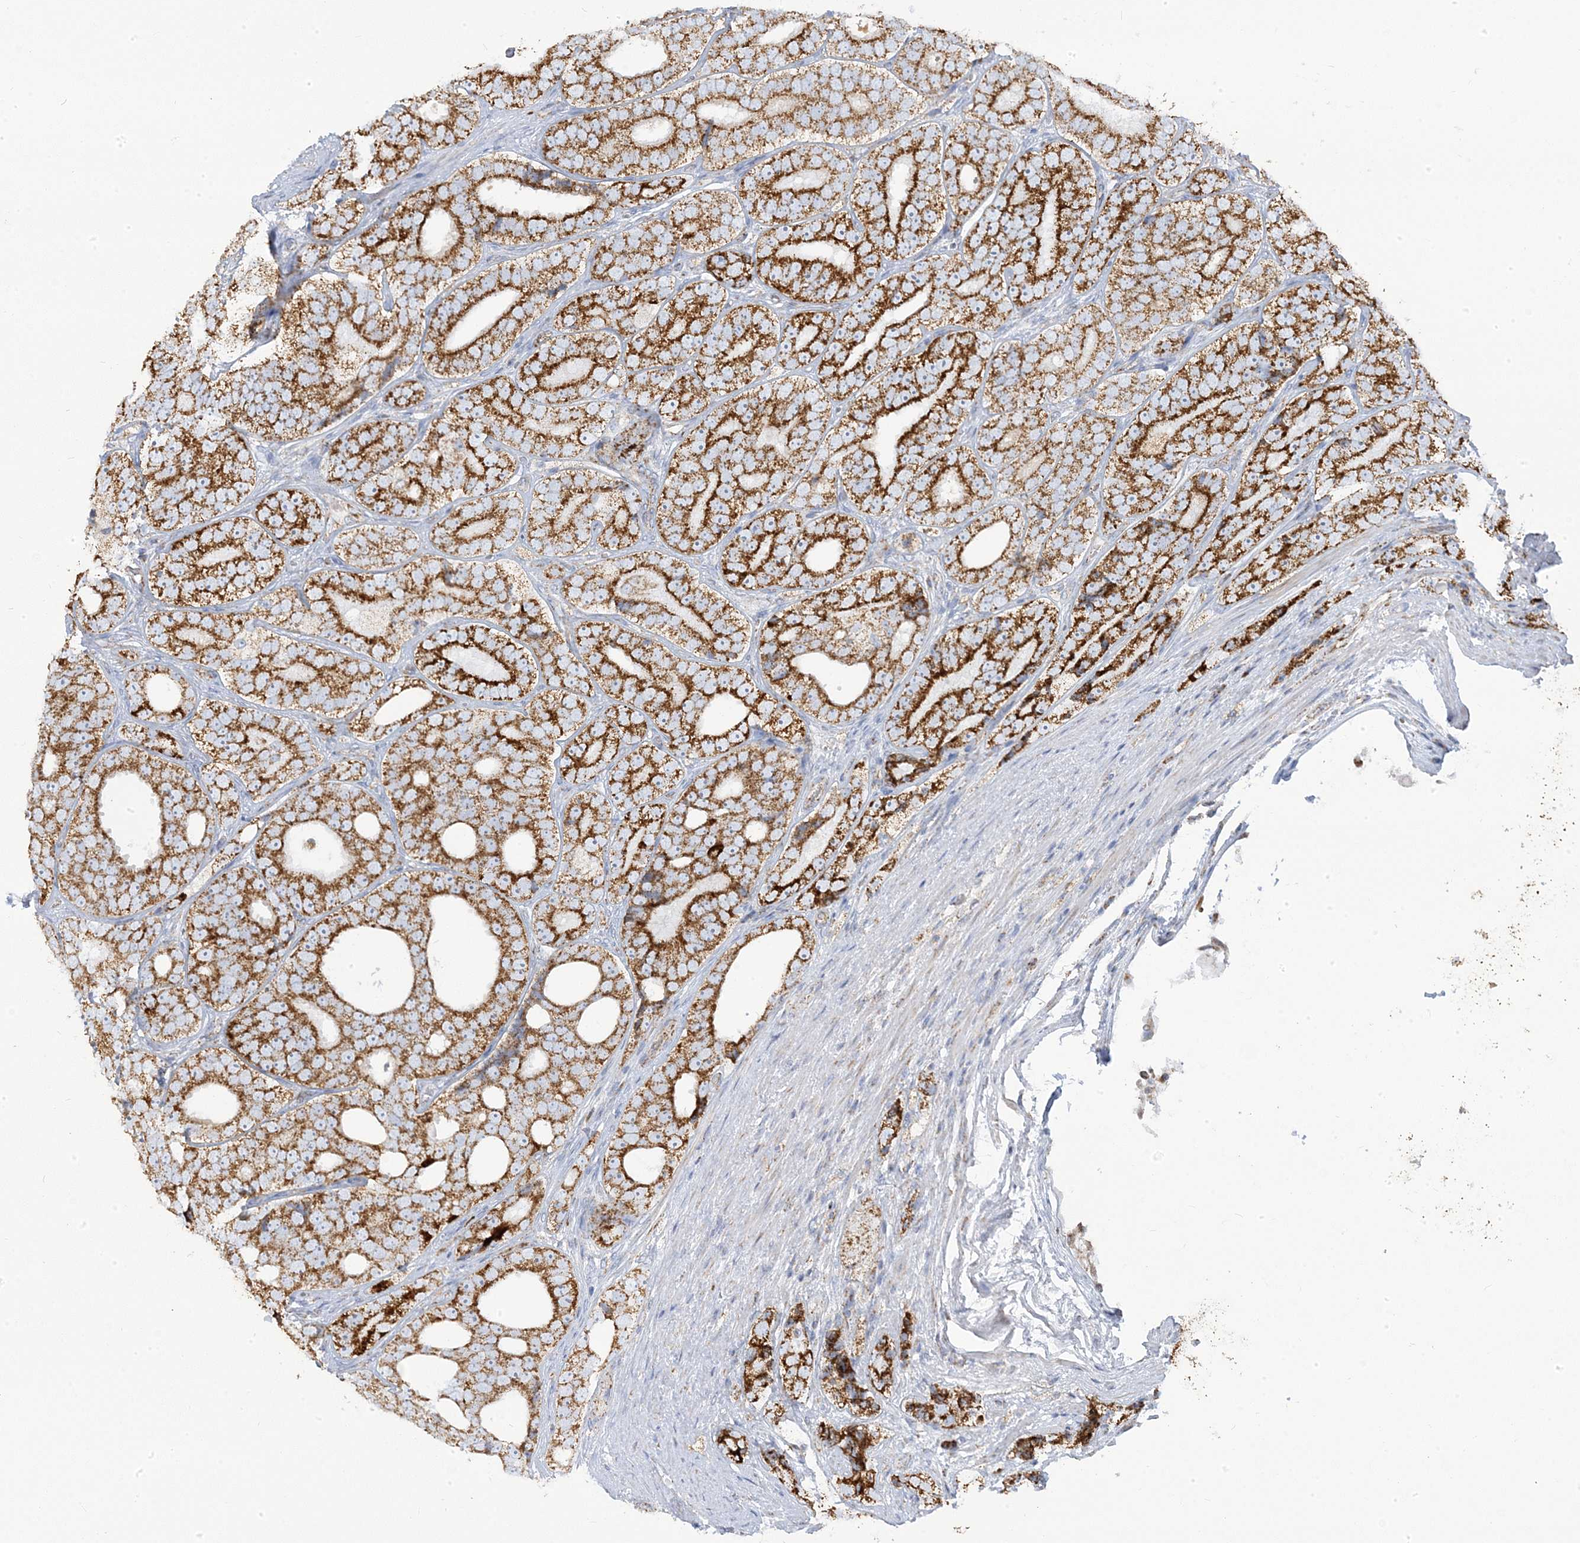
{"staining": {"intensity": "strong", "quantity": ">75%", "location": "cytoplasmic/membranous"}, "tissue": "prostate cancer", "cell_type": "Tumor cells", "image_type": "cancer", "snomed": [{"axis": "morphology", "description": "Adenocarcinoma, High grade"}, {"axis": "topography", "description": "Prostate"}], "caption": "A high amount of strong cytoplasmic/membranous expression is seen in about >75% of tumor cells in prostate cancer (high-grade adenocarcinoma) tissue.", "gene": "PCCB", "patient": {"sex": "male", "age": 56}}